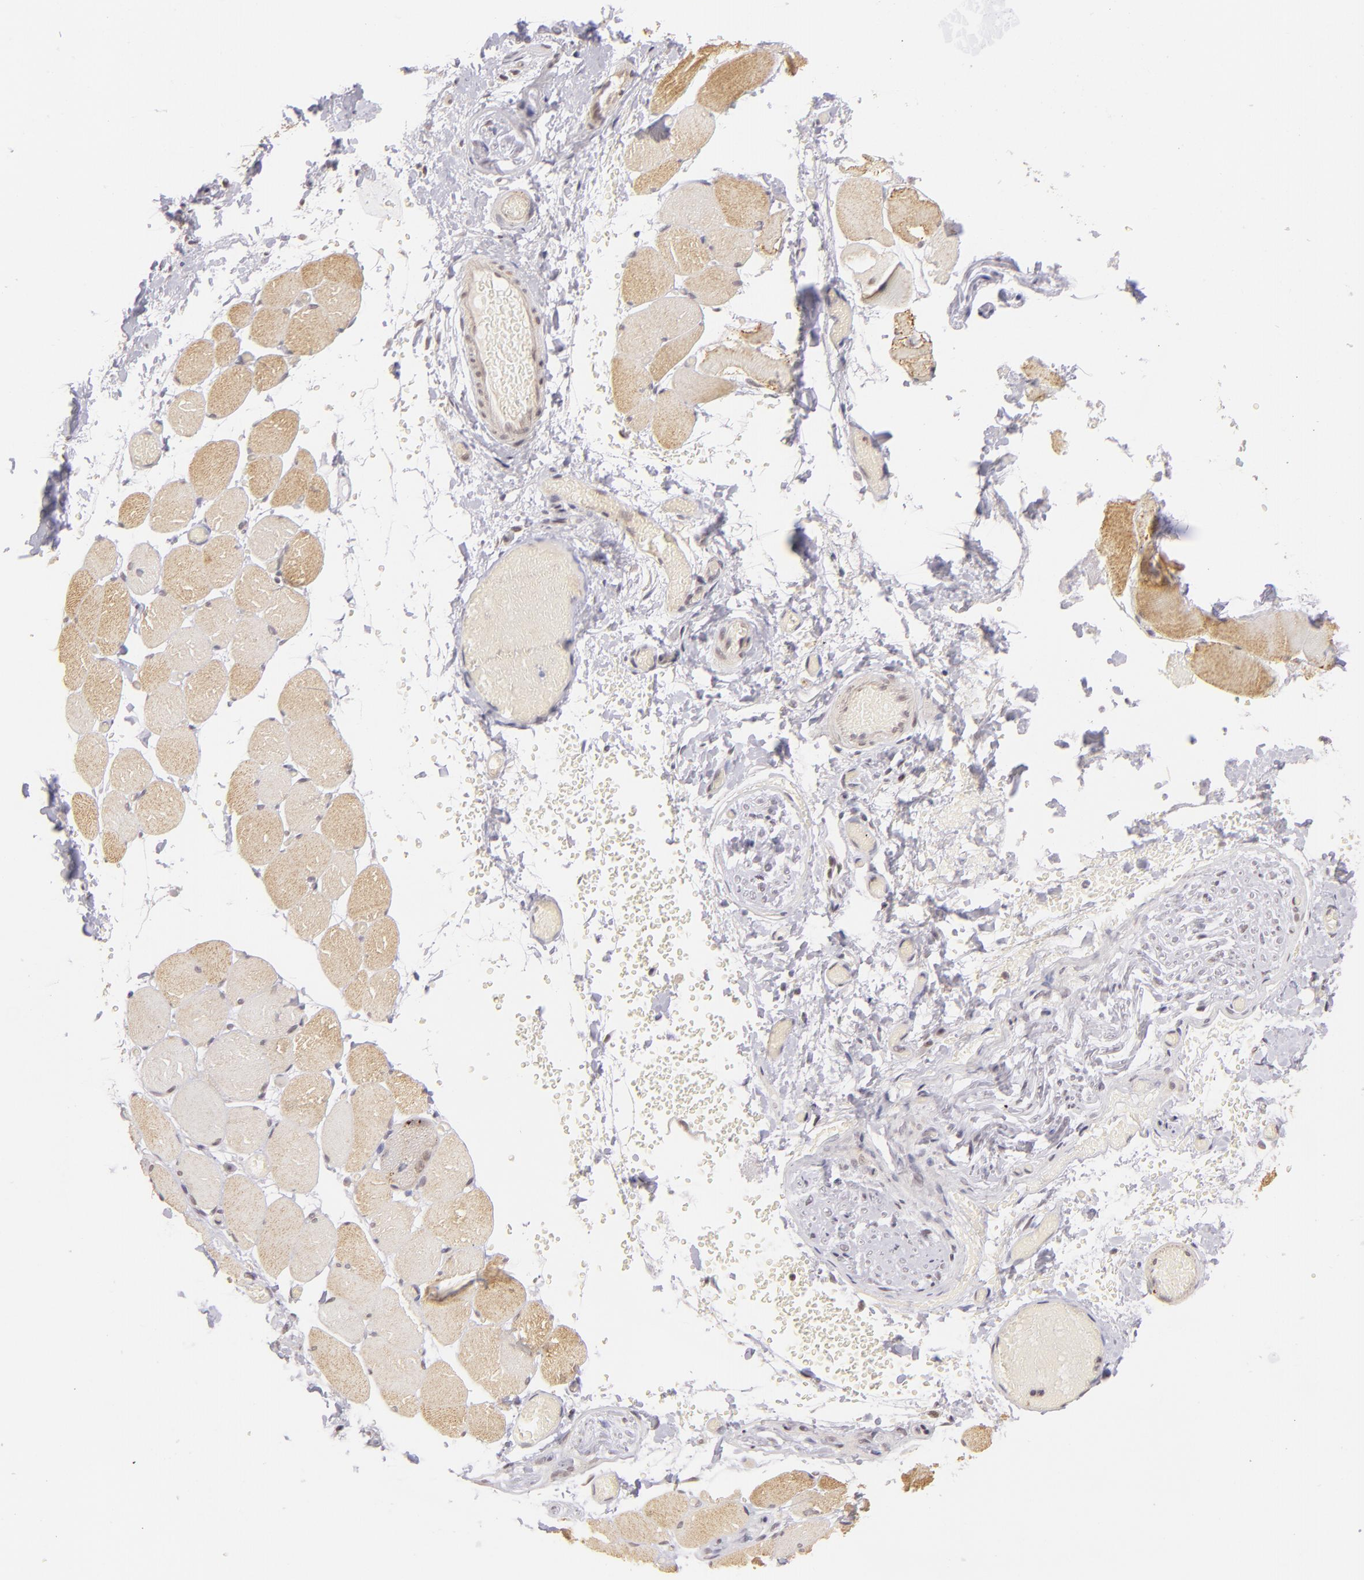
{"staining": {"intensity": "moderate", "quantity": "<25%", "location": "cytoplasmic/membranous"}, "tissue": "skeletal muscle", "cell_type": "Myocytes", "image_type": "normal", "snomed": [{"axis": "morphology", "description": "Normal tissue, NOS"}, {"axis": "topography", "description": "Skeletal muscle"}, {"axis": "topography", "description": "Soft tissue"}], "caption": "Immunohistochemistry (IHC) histopathology image of benign skeletal muscle: skeletal muscle stained using IHC reveals low levels of moderate protein expression localized specifically in the cytoplasmic/membranous of myocytes, appearing as a cytoplasmic/membranous brown color.", "gene": "RARB", "patient": {"sex": "female", "age": 58}}